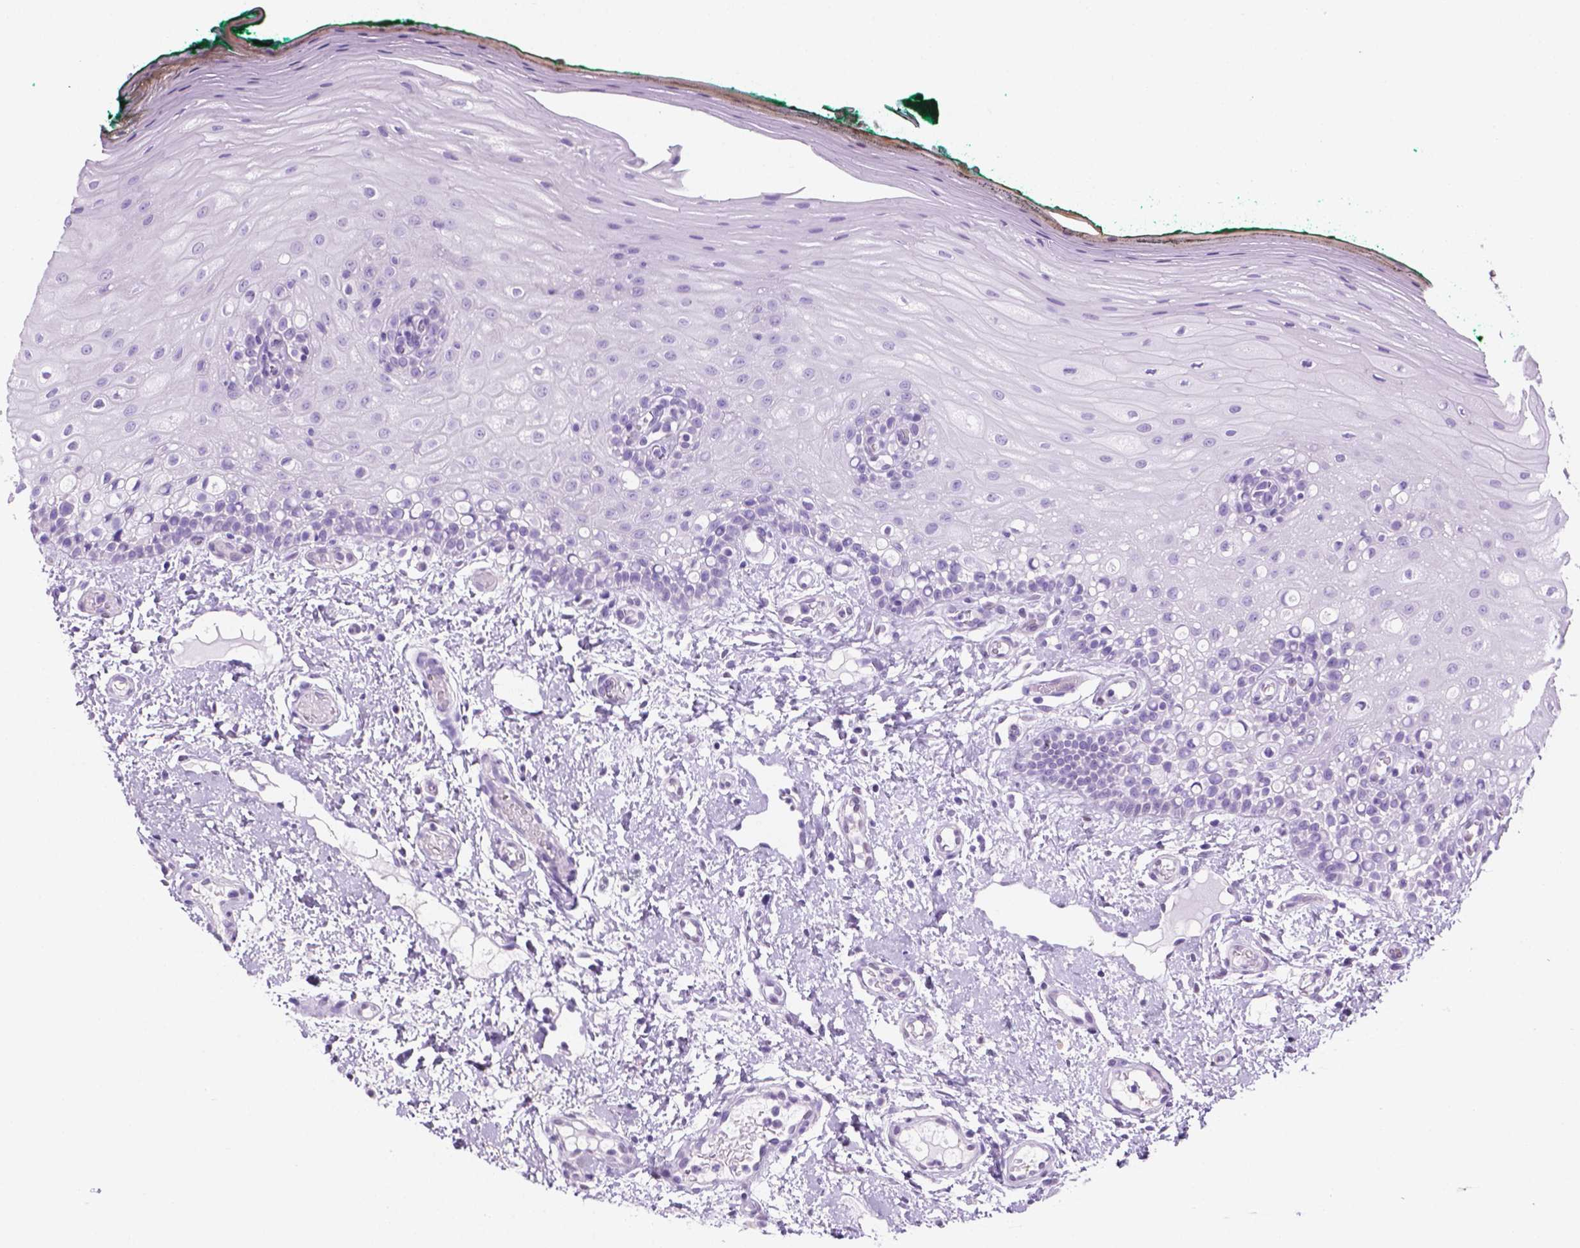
{"staining": {"intensity": "negative", "quantity": "none", "location": "none"}, "tissue": "oral mucosa", "cell_type": "Squamous epithelial cells", "image_type": "normal", "snomed": [{"axis": "morphology", "description": "Normal tissue, NOS"}, {"axis": "topography", "description": "Oral tissue"}], "caption": "Immunohistochemical staining of unremarkable human oral mucosa demonstrates no significant positivity in squamous epithelial cells.", "gene": "TMEM210", "patient": {"sex": "female", "age": 83}}